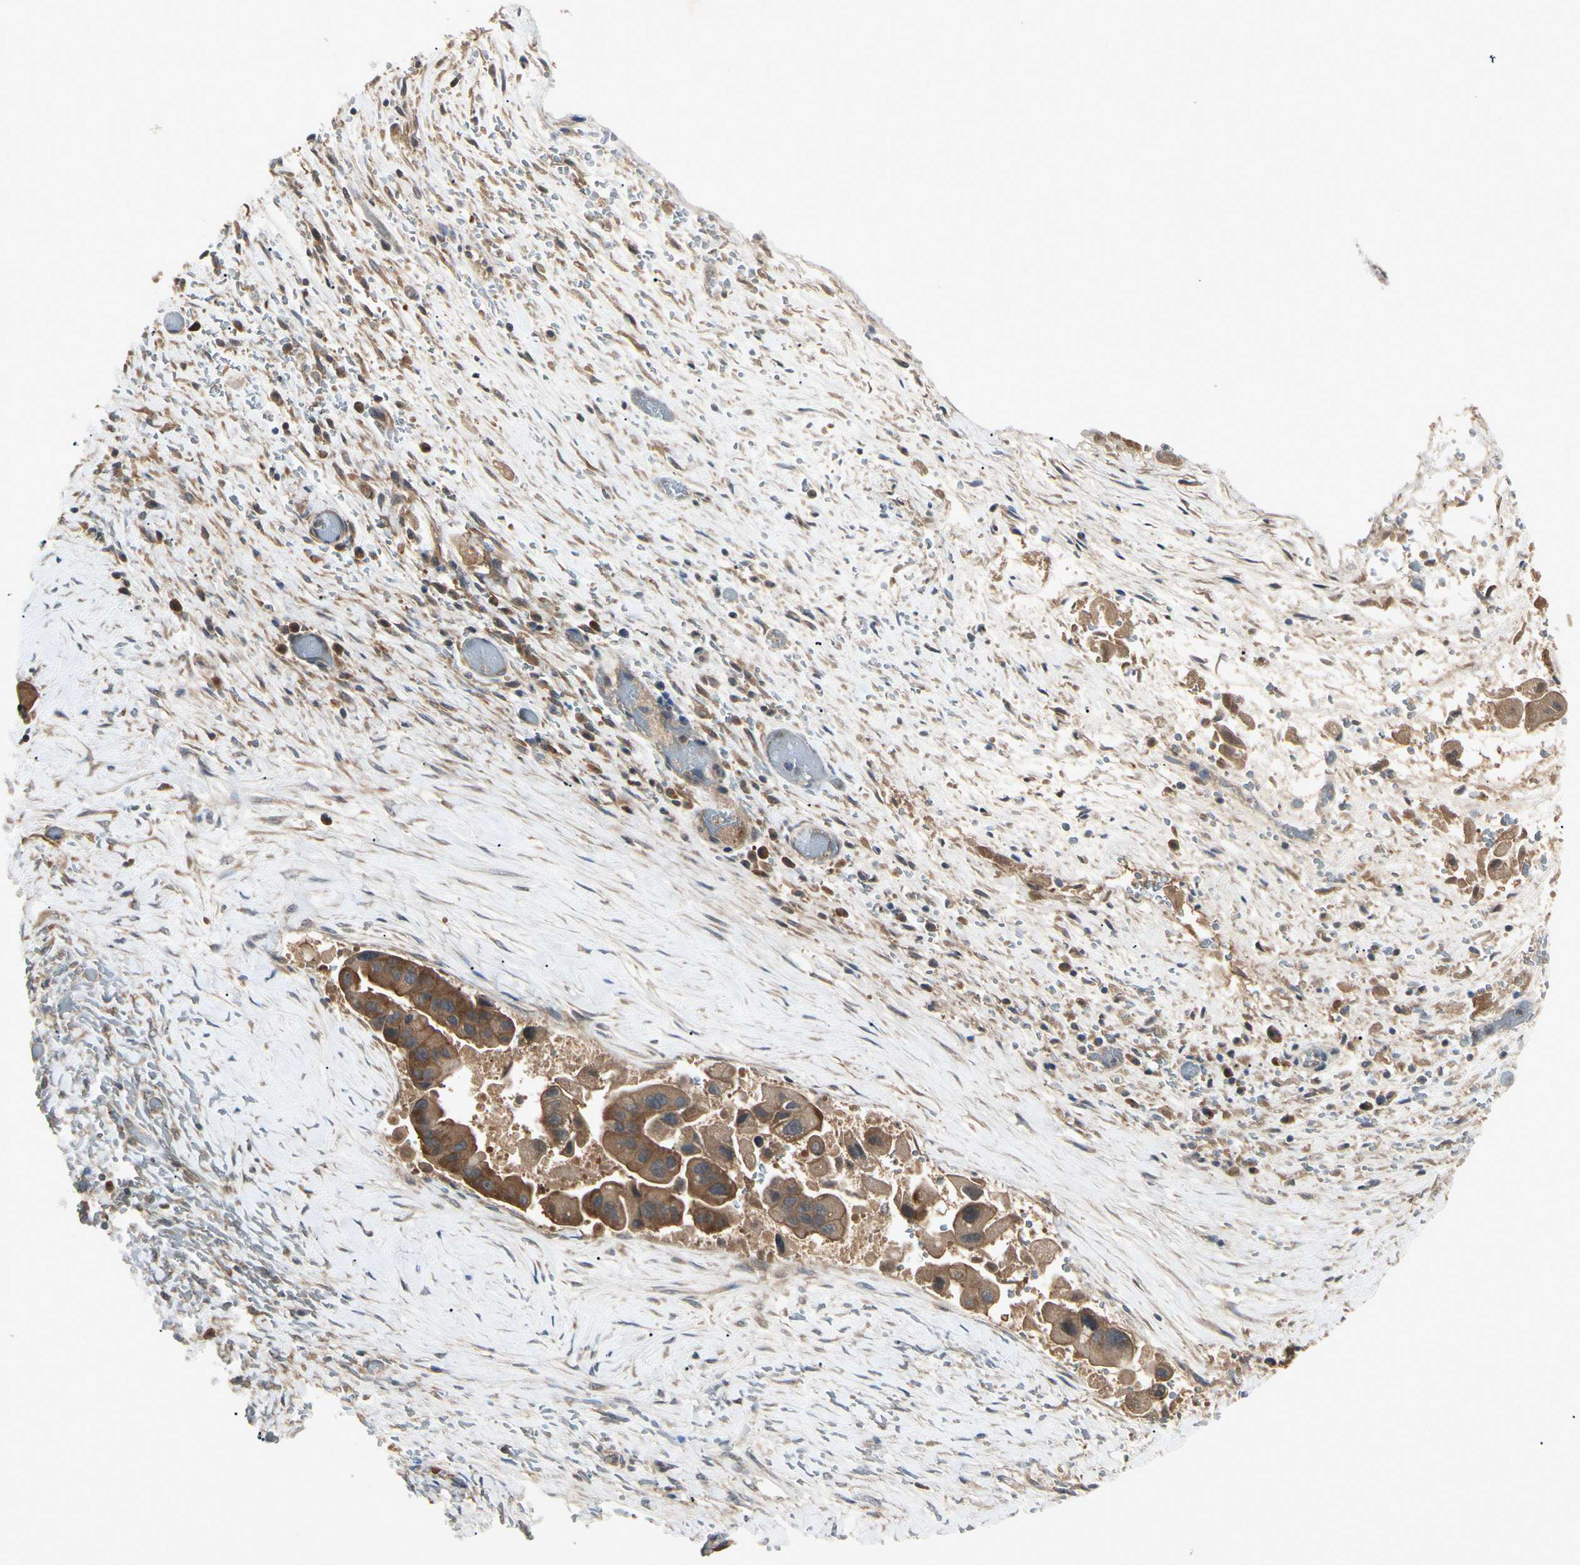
{"staining": {"intensity": "moderate", "quantity": ">75%", "location": "cytoplasmic/membranous,nuclear"}, "tissue": "liver cancer", "cell_type": "Tumor cells", "image_type": "cancer", "snomed": [{"axis": "morphology", "description": "Normal tissue, NOS"}, {"axis": "morphology", "description": "Cholangiocarcinoma"}, {"axis": "topography", "description": "Liver"}, {"axis": "topography", "description": "Peripheral nerve tissue"}], "caption": "IHC of human liver cancer reveals medium levels of moderate cytoplasmic/membranous and nuclear expression in about >75% of tumor cells. (IHC, brightfield microscopy, high magnification).", "gene": "RNF14", "patient": {"sex": "male", "age": 50}}